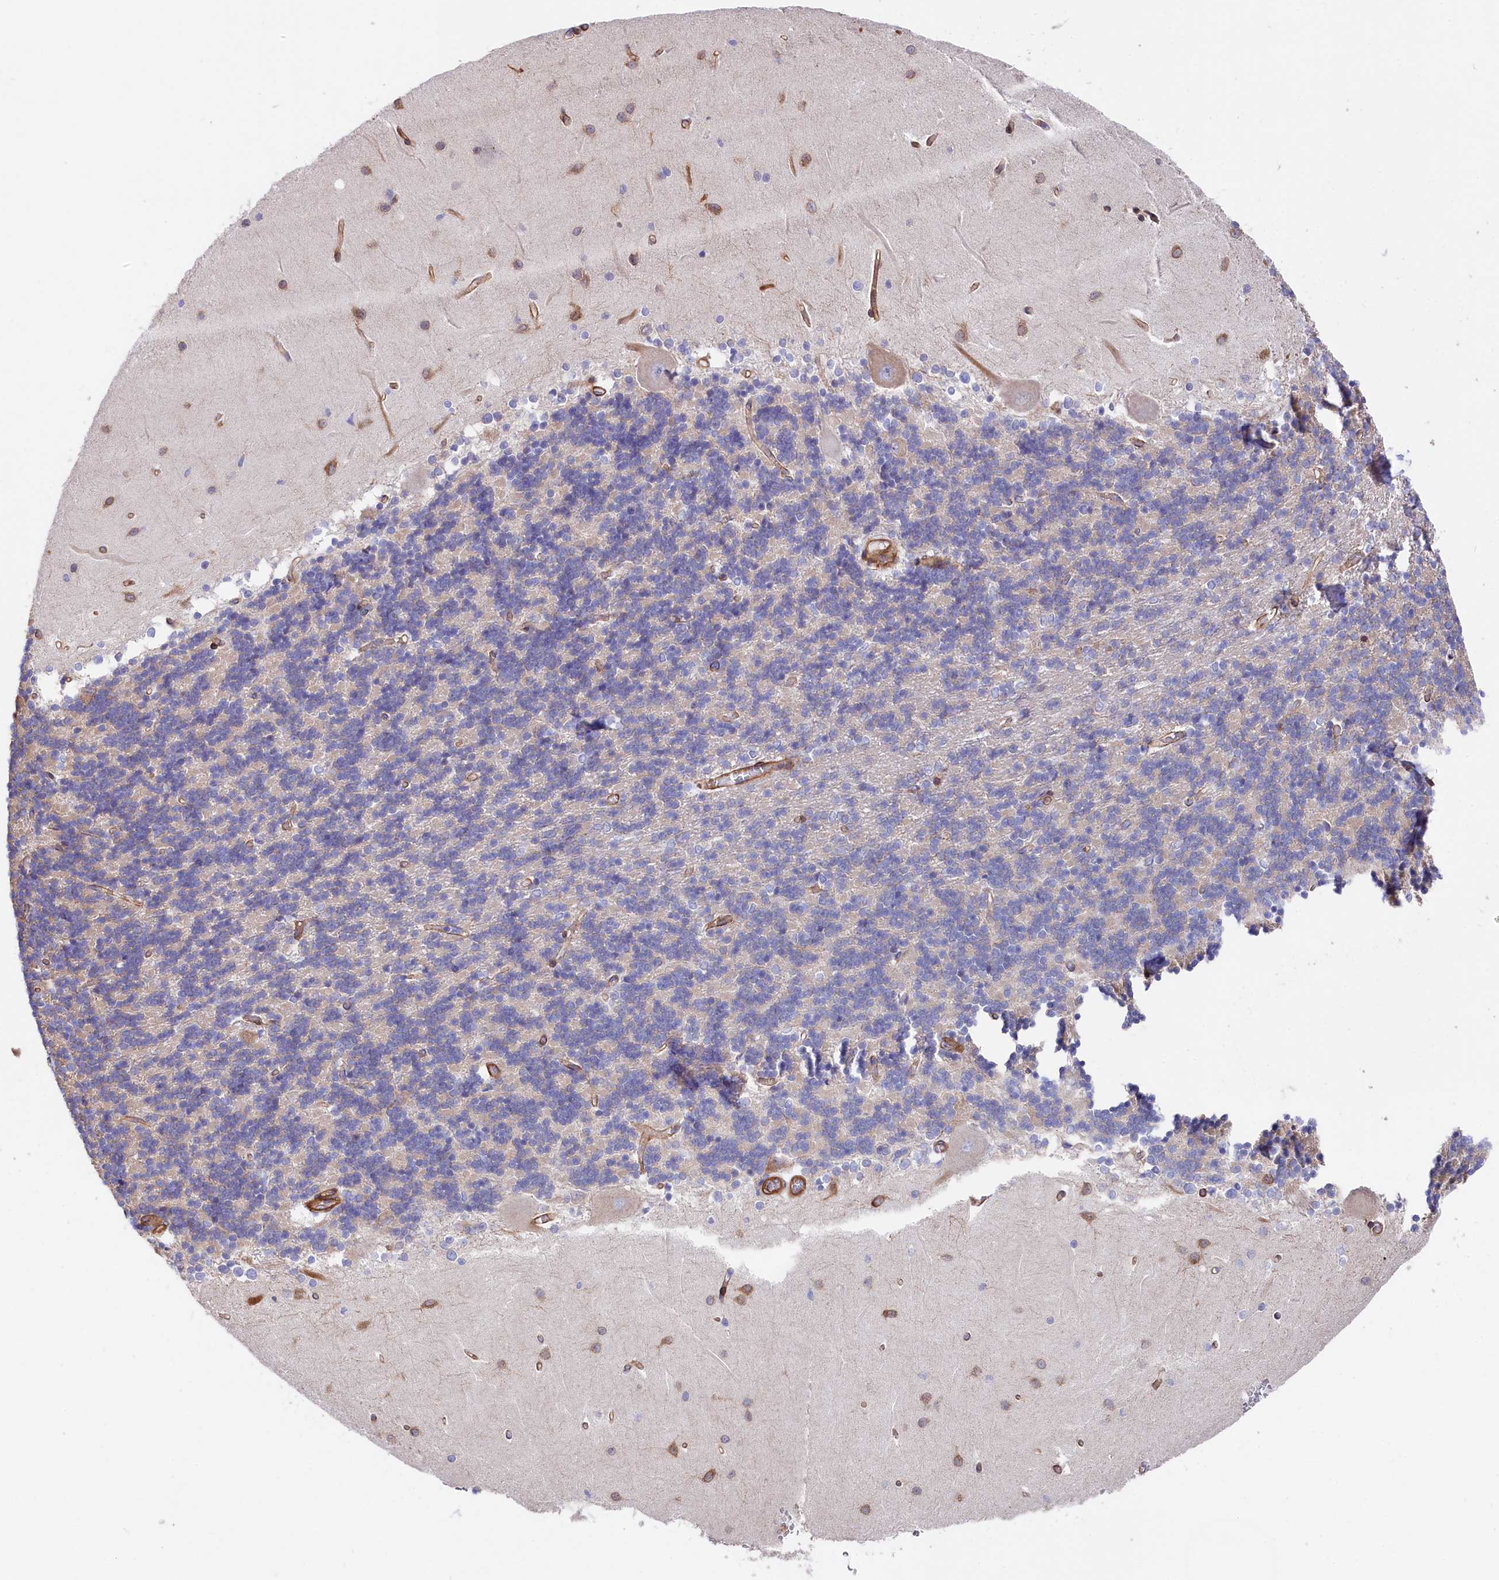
{"staining": {"intensity": "negative", "quantity": "none", "location": "none"}, "tissue": "cerebellum", "cell_type": "Cells in granular layer", "image_type": "normal", "snomed": [{"axis": "morphology", "description": "Normal tissue, NOS"}, {"axis": "topography", "description": "Cerebellum"}], "caption": "Immunohistochemistry of benign human cerebellum shows no staining in cells in granular layer. (DAB (3,3'-diaminobenzidine) immunohistochemistry (IHC) visualized using brightfield microscopy, high magnification).", "gene": "TNKS1BP1", "patient": {"sex": "male", "age": 37}}